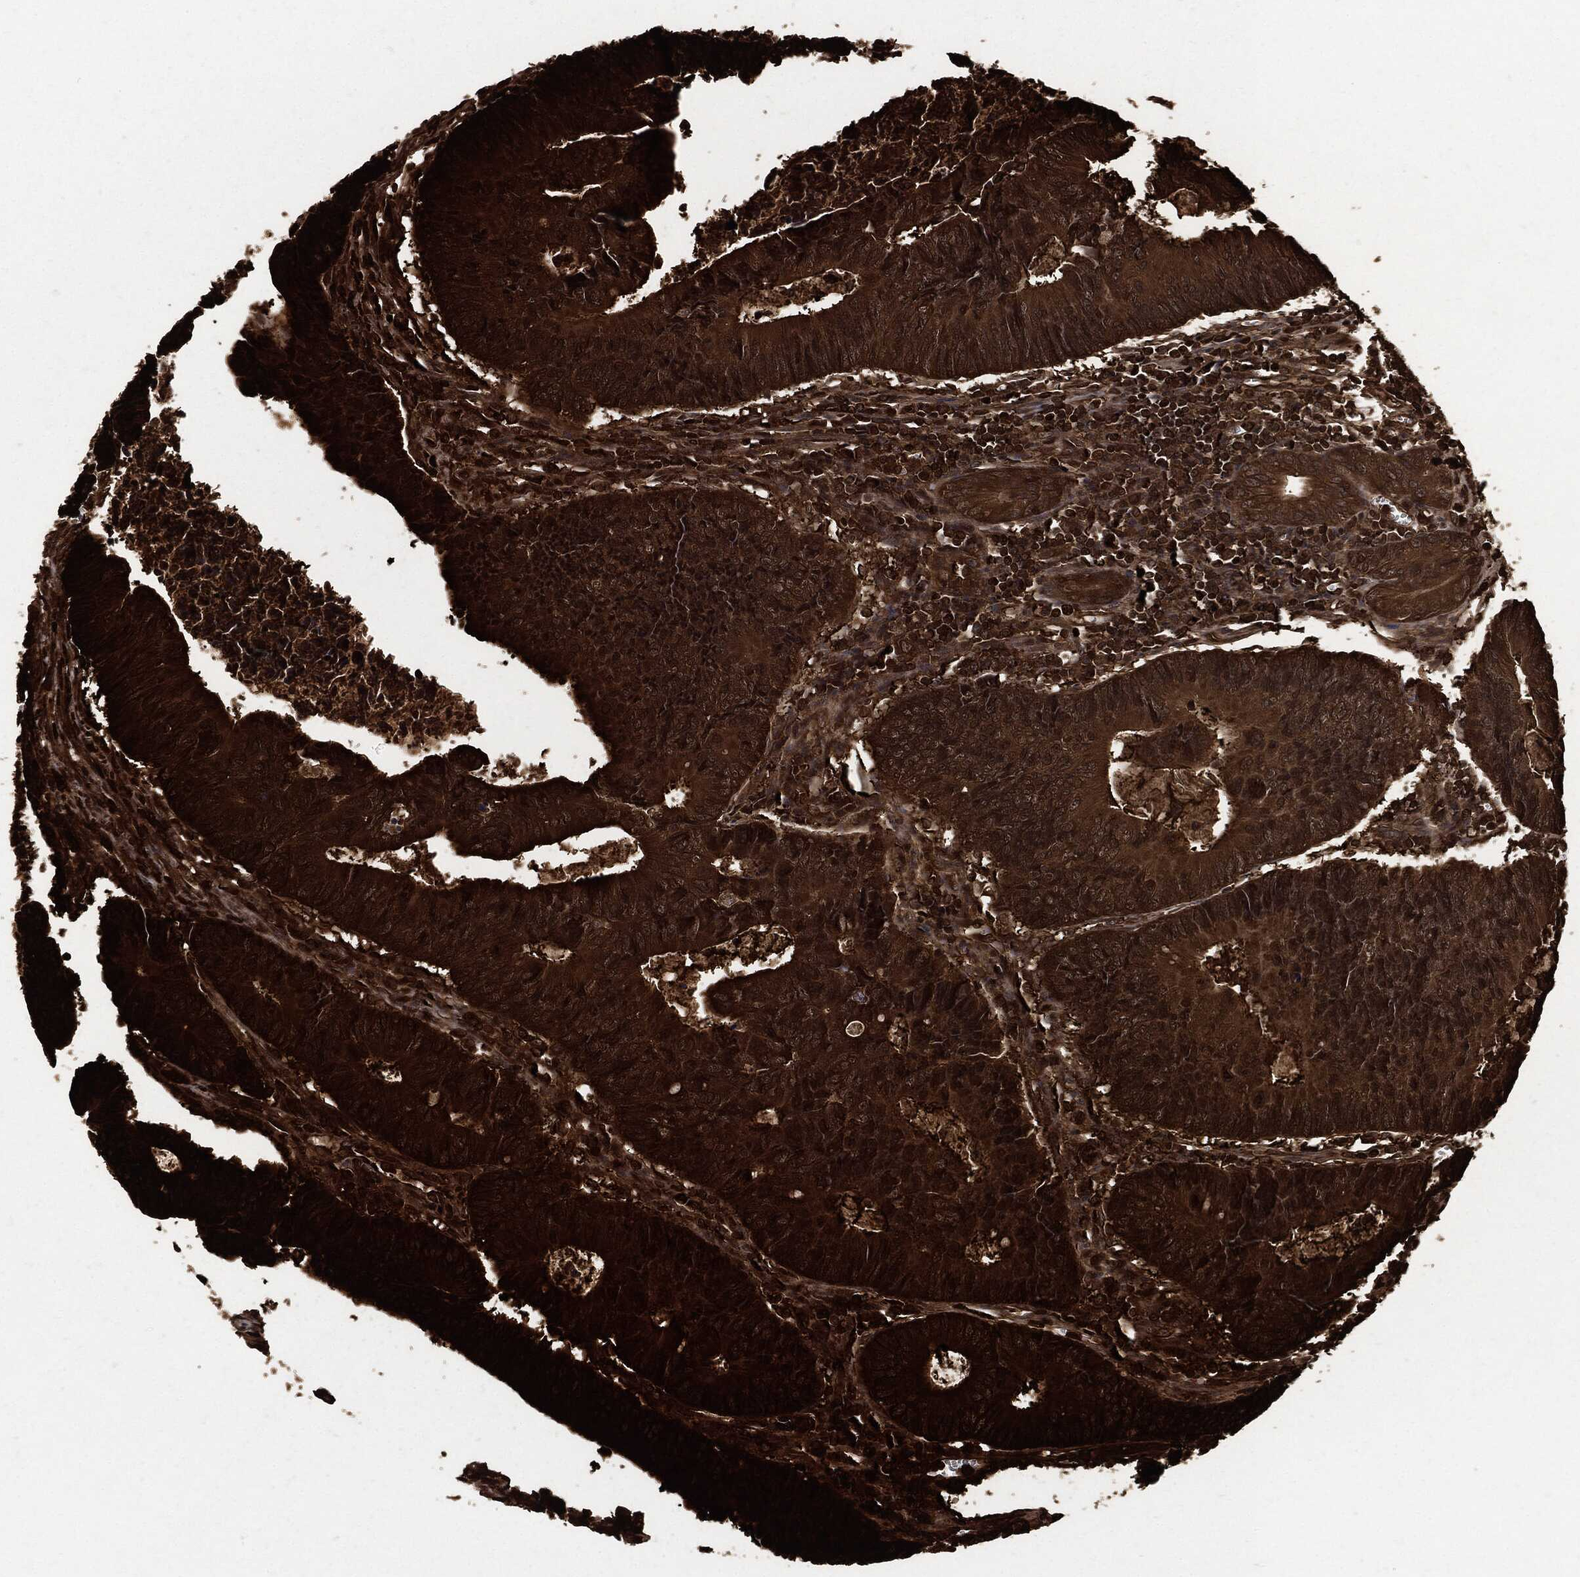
{"staining": {"intensity": "strong", "quantity": ">75%", "location": "cytoplasmic/membranous"}, "tissue": "colorectal cancer", "cell_type": "Tumor cells", "image_type": "cancer", "snomed": [{"axis": "morphology", "description": "Adenocarcinoma, NOS"}, {"axis": "topography", "description": "Colon"}], "caption": "Protein staining of adenocarcinoma (colorectal) tissue exhibits strong cytoplasmic/membranous staining in approximately >75% of tumor cells.", "gene": "YWHAB", "patient": {"sex": "female", "age": 87}}